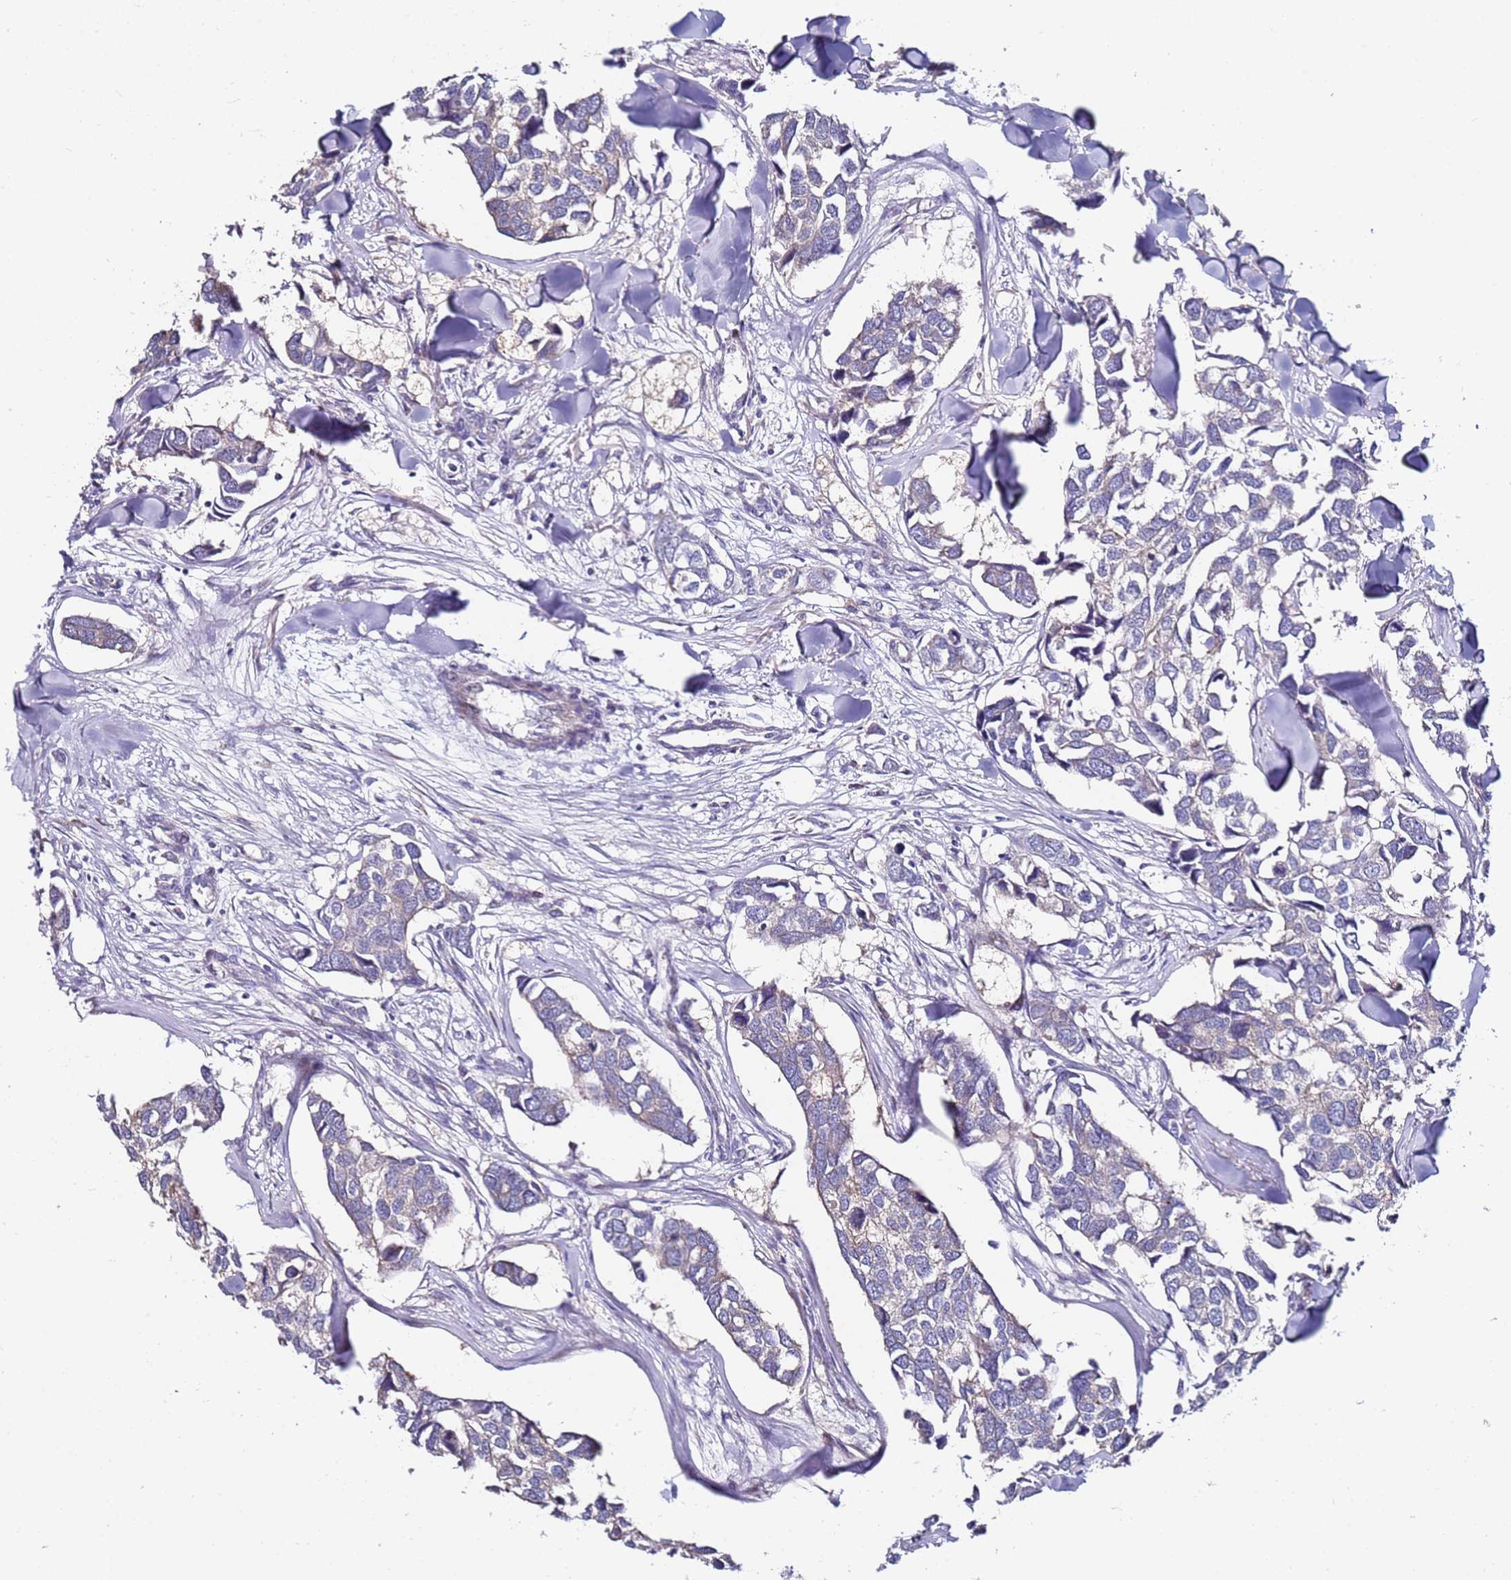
{"staining": {"intensity": "negative", "quantity": "none", "location": "none"}, "tissue": "breast cancer", "cell_type": "Tumor cells", "image_type": "cancer", "snomed": [{"axis": "morphology", "description": "Duct carcinoma"}, {"axis": "topography", "description": "Breast"}], "caption": "IHC of human invasive ductal carcinoma (breast) exhibits no staining in tumor cells.", "gene": "SRRM5", "patient": {"sex": "female", "age": 83}}